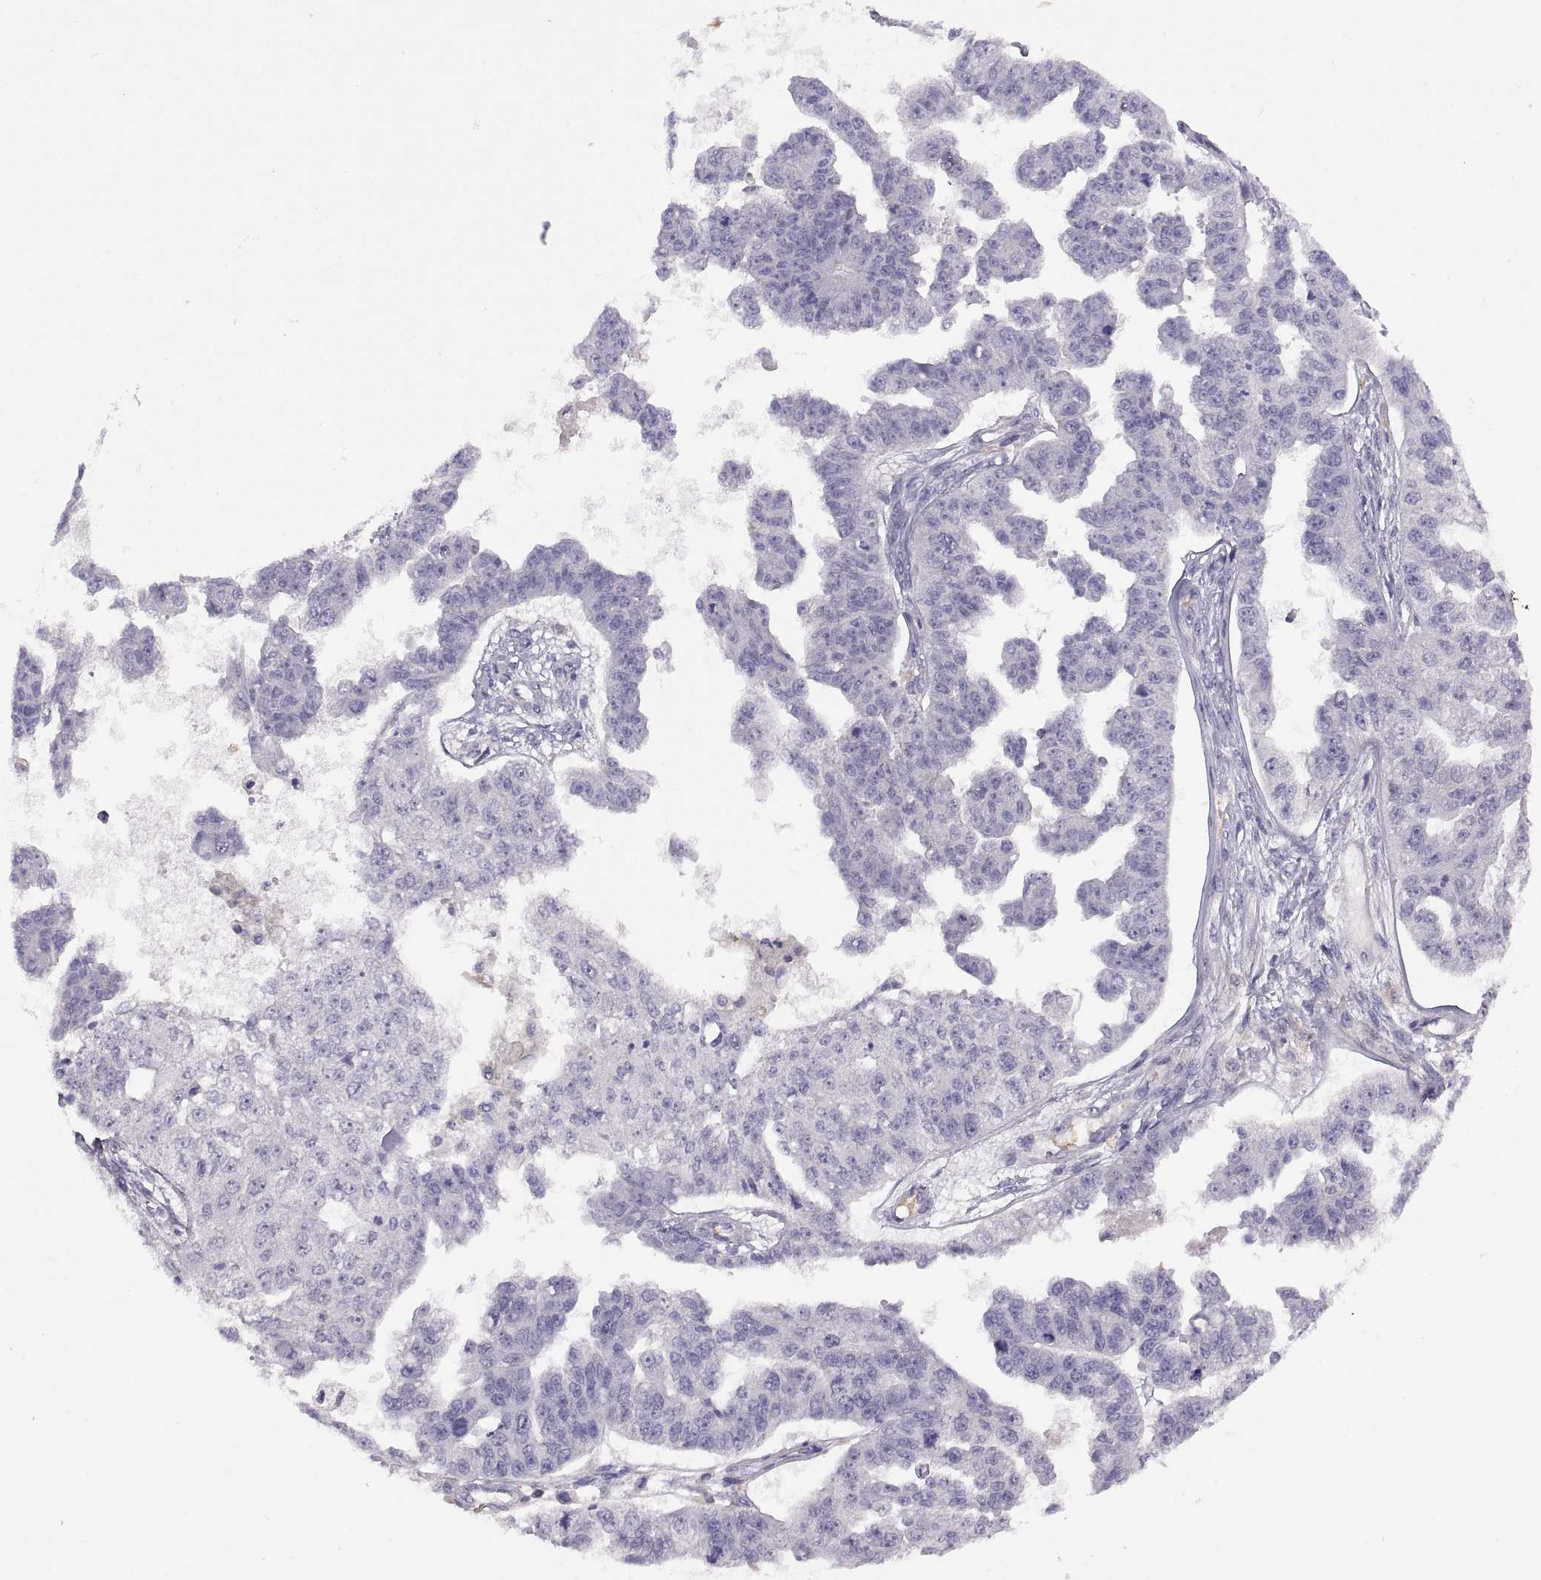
{"staining": {"intensity": "negative", "quantity": "none", "location": "none"}, "tissue": "ovarian cancer", "cell_type": "Tumor cells", "image_type": "cancer", "snomed": [{"axis": "morphology", "description": "Cystadenocarcinoma, serous, NOS"}, {"axis": "topography", "description": "Ovary"}], "caption": "This is an immunohistochemistry (IHC) image of human ovarian cancer. There is no staining in tumor cells.", "gene": "MEIOC", "patient": {"sex": "female", "age": 58}}